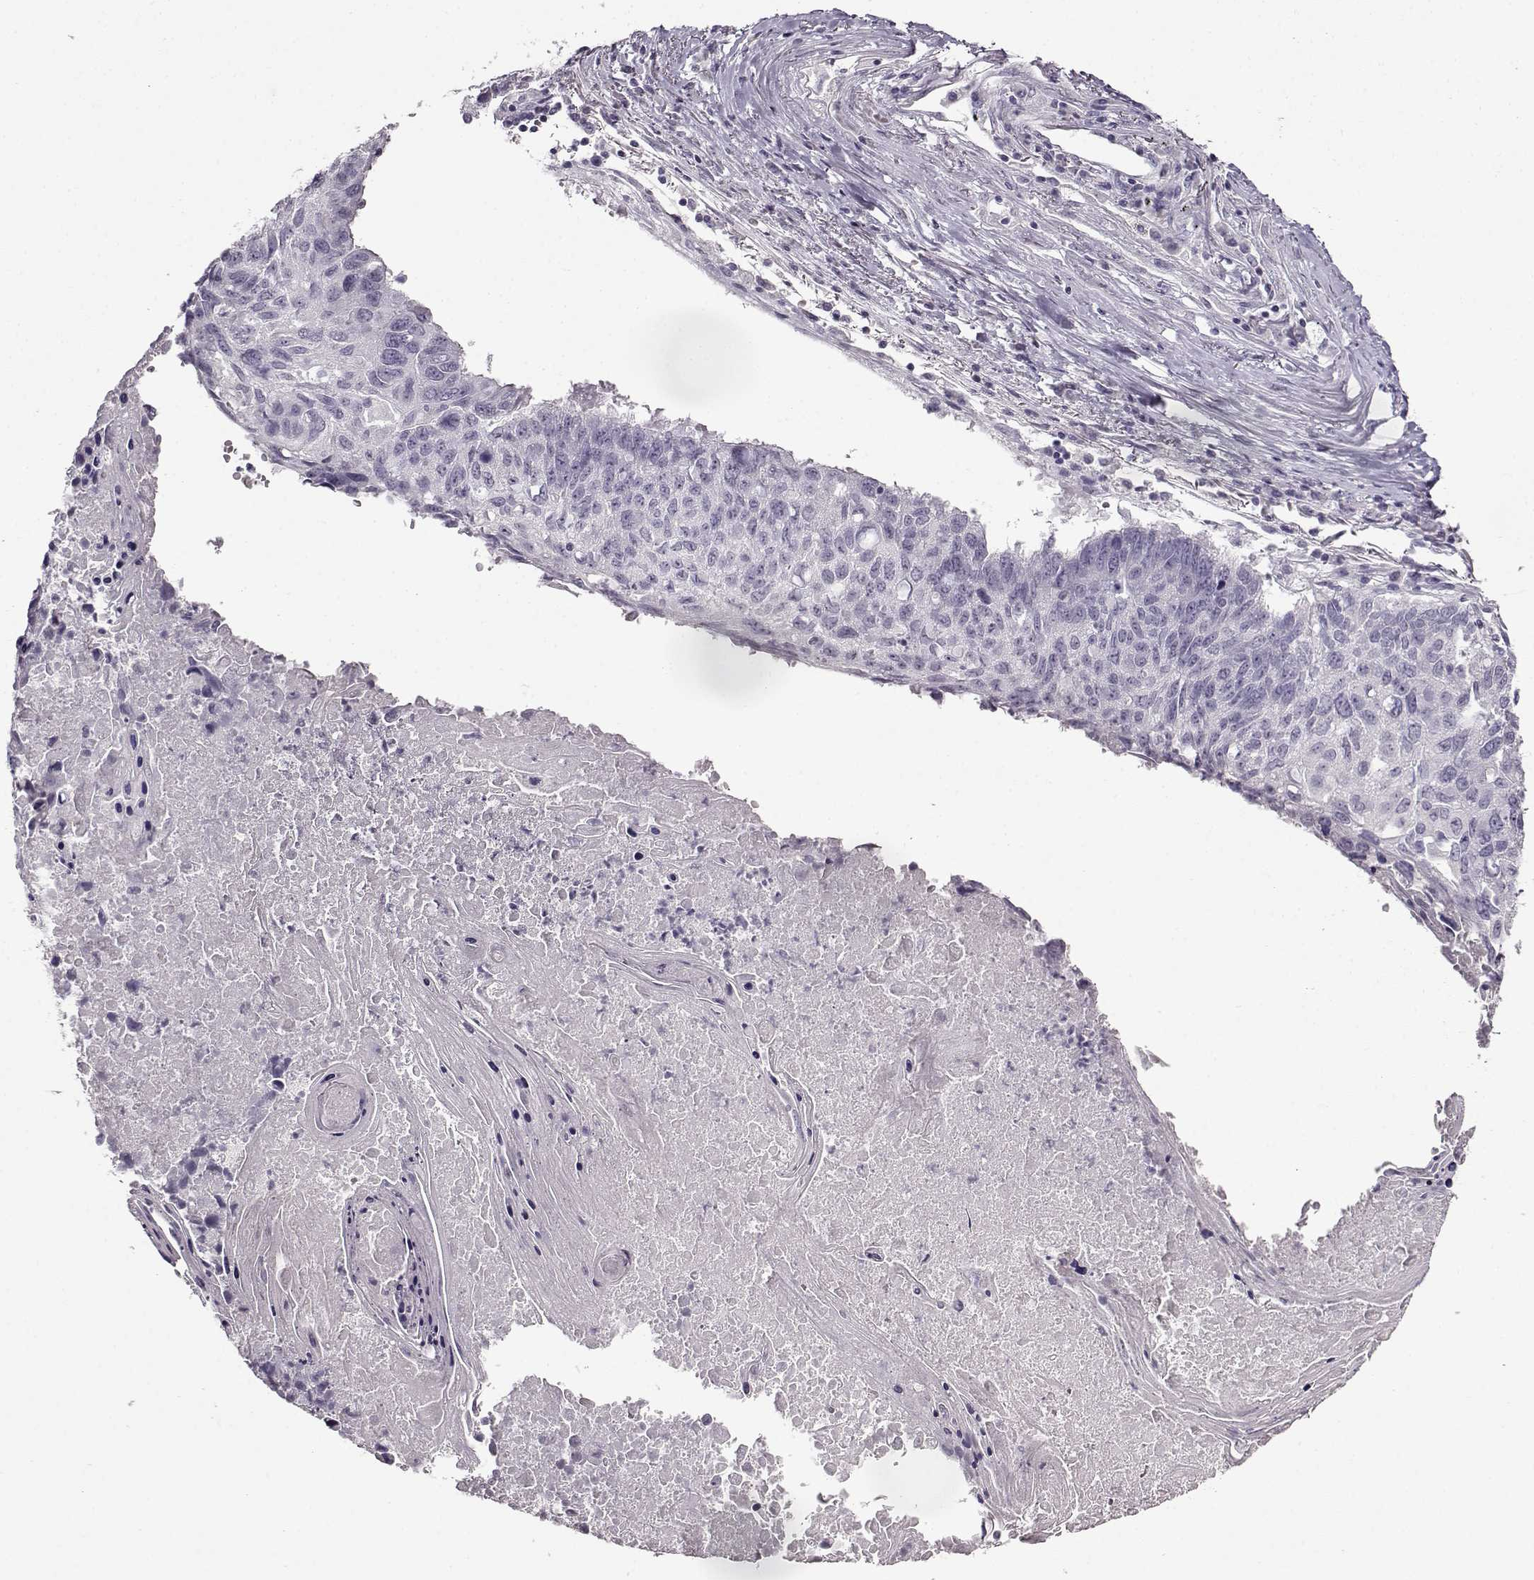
{"staining": {"intensity": "negative", "quantity": "none", "location": "none"}, "tissue": "lung cancer", "cell_type": "Tumor cells", "image_type": "cancer", "snomed": [{"axis": "morphology", "description": "Squamous cell carcinoma, NOS"}, {"axis": "topography", "description": "Lung"}], "caption": "Immunohistochemistry histopathology image of neoplastic tissue: lung squamous cell carcinoma stained with DAB exhibits no significant protein staining in tumor cells.", "gene": "FSHB", "patient": {"sex": "male", "age": 73}}